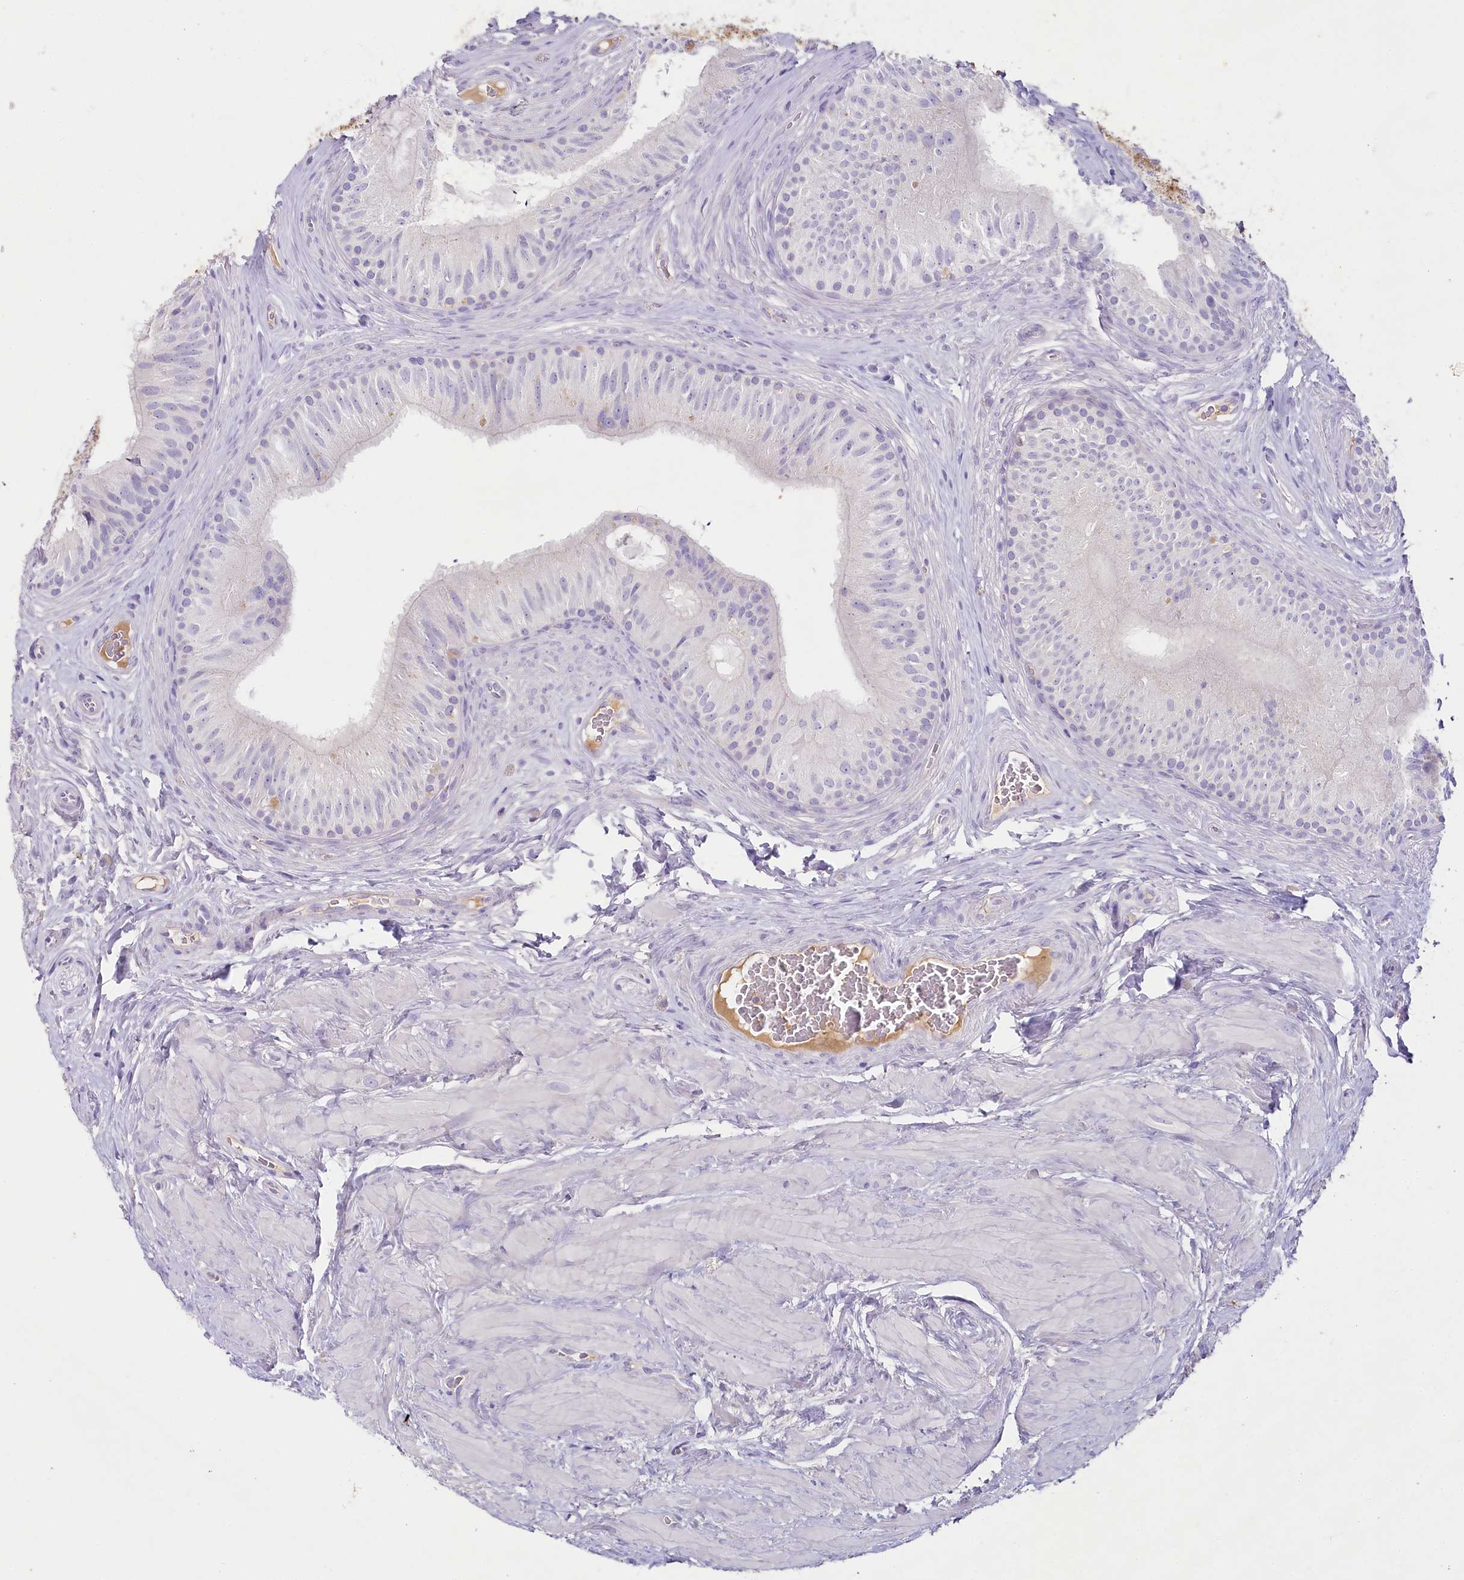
{"staining": {"intensity": "negative", "quantity": "none", "location": "none"}, "tissue": "epididymis", "cell_type": "Glandular cells", "image_type": "normal", "snomed": [{"axis": "morphology", "description": "Normal tissue, NOS"}, {"axis": "topography", "description": "Epididymis"}], "caption": "The image shows no significant staining in glandular cells of epididymis.", "gene": "HPD", "patient": {"sex": "male", "age": 46}}